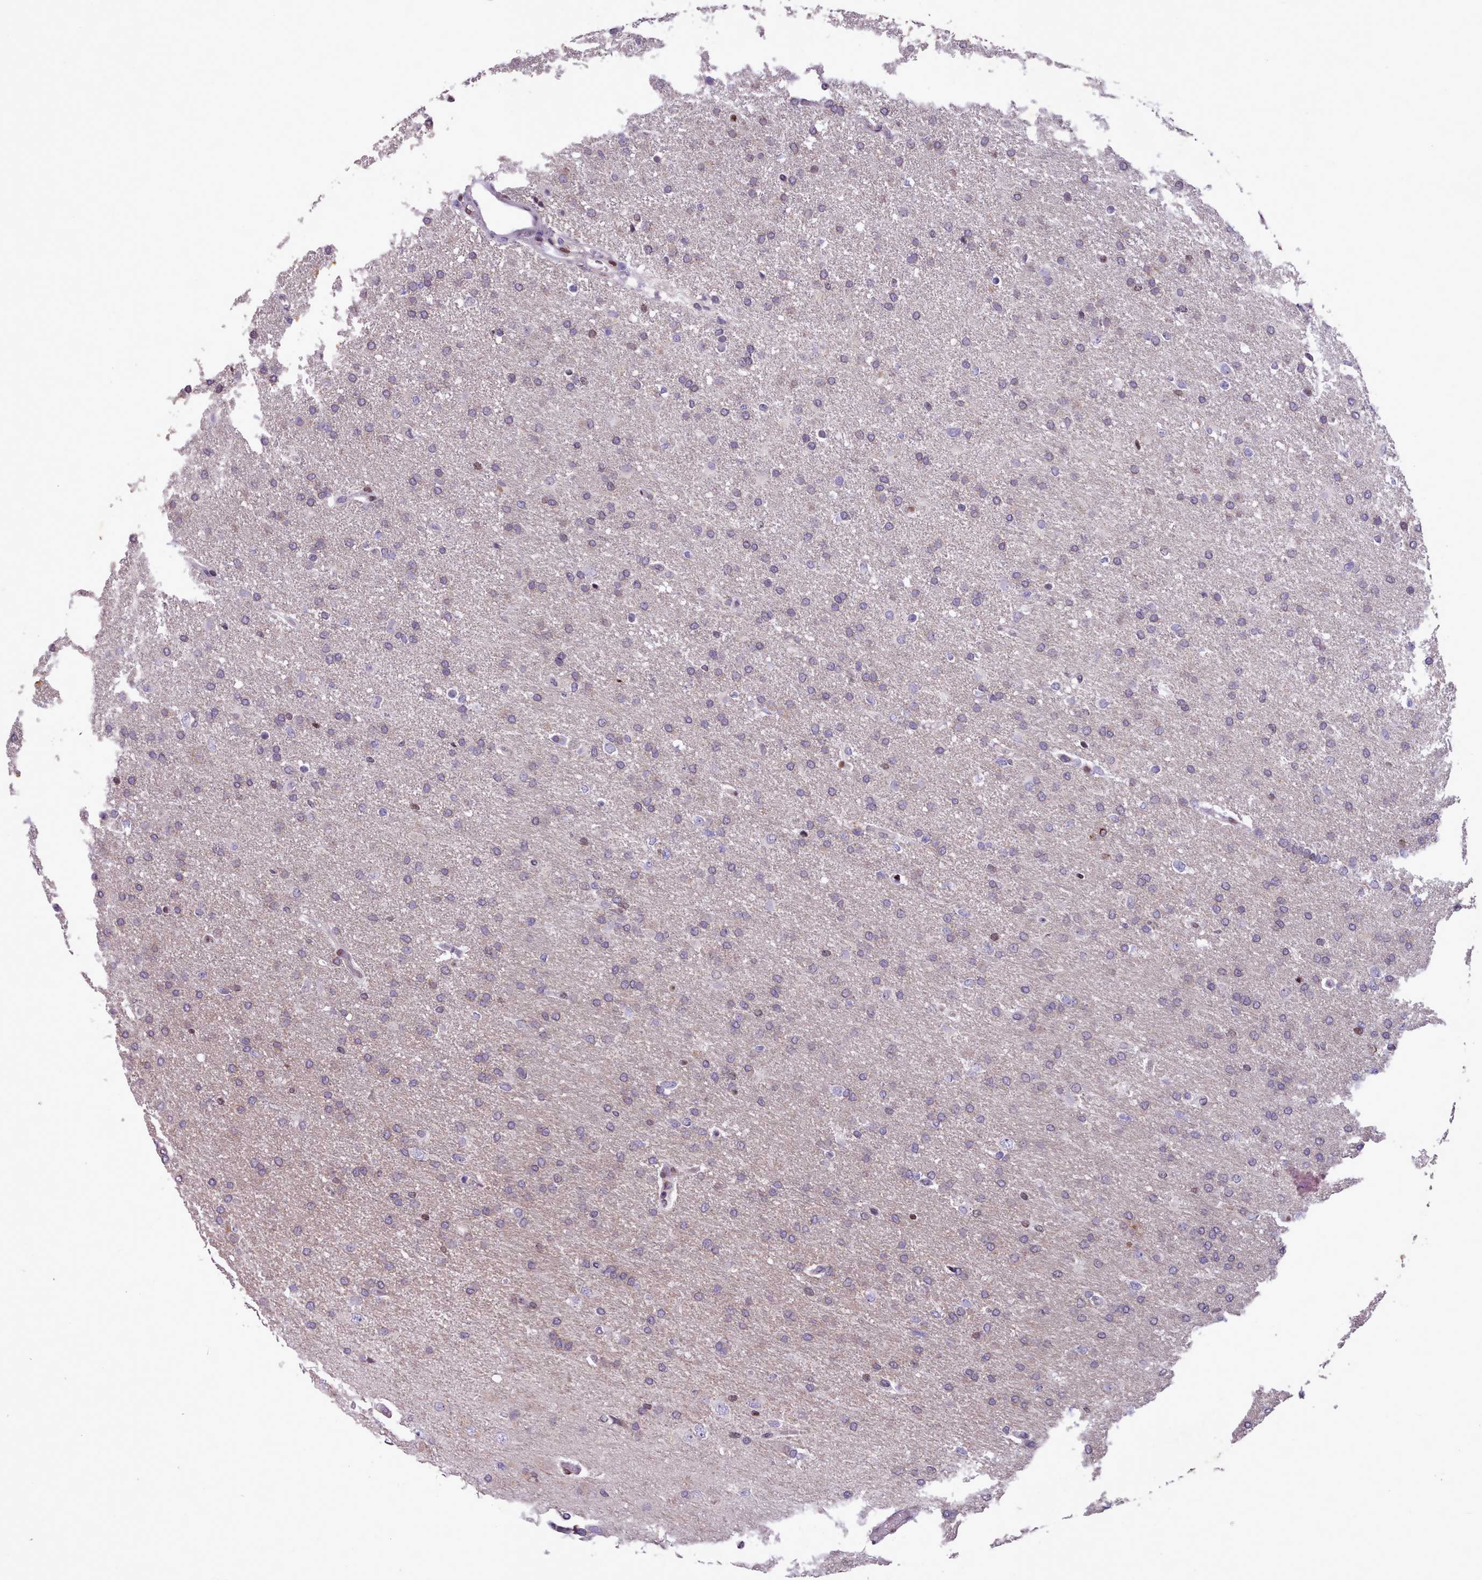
{"staining": {"intensity": "negative", "quantity": "none", "location": "none"}, "tissue": "glioma", "cell_type": "Tumor cells", "image_type": "cancer", "snomed": [{"axis": "morphology", "description": "Glioma, malignant, High grade"}, {"axis": "topography", "description": "Brain"}], "caption": "High power microscopy micrograph of an IHC histopathology image of glioma, revealing no significant positivity in tumor cells. The staining is performed using DAB (3,3'-diaminobenzidine) brown chromogen with nuclei counter-stained in using hematoxylin.", "gene": "KCNT2", "patient": {"sex": "male", "age": 72}}